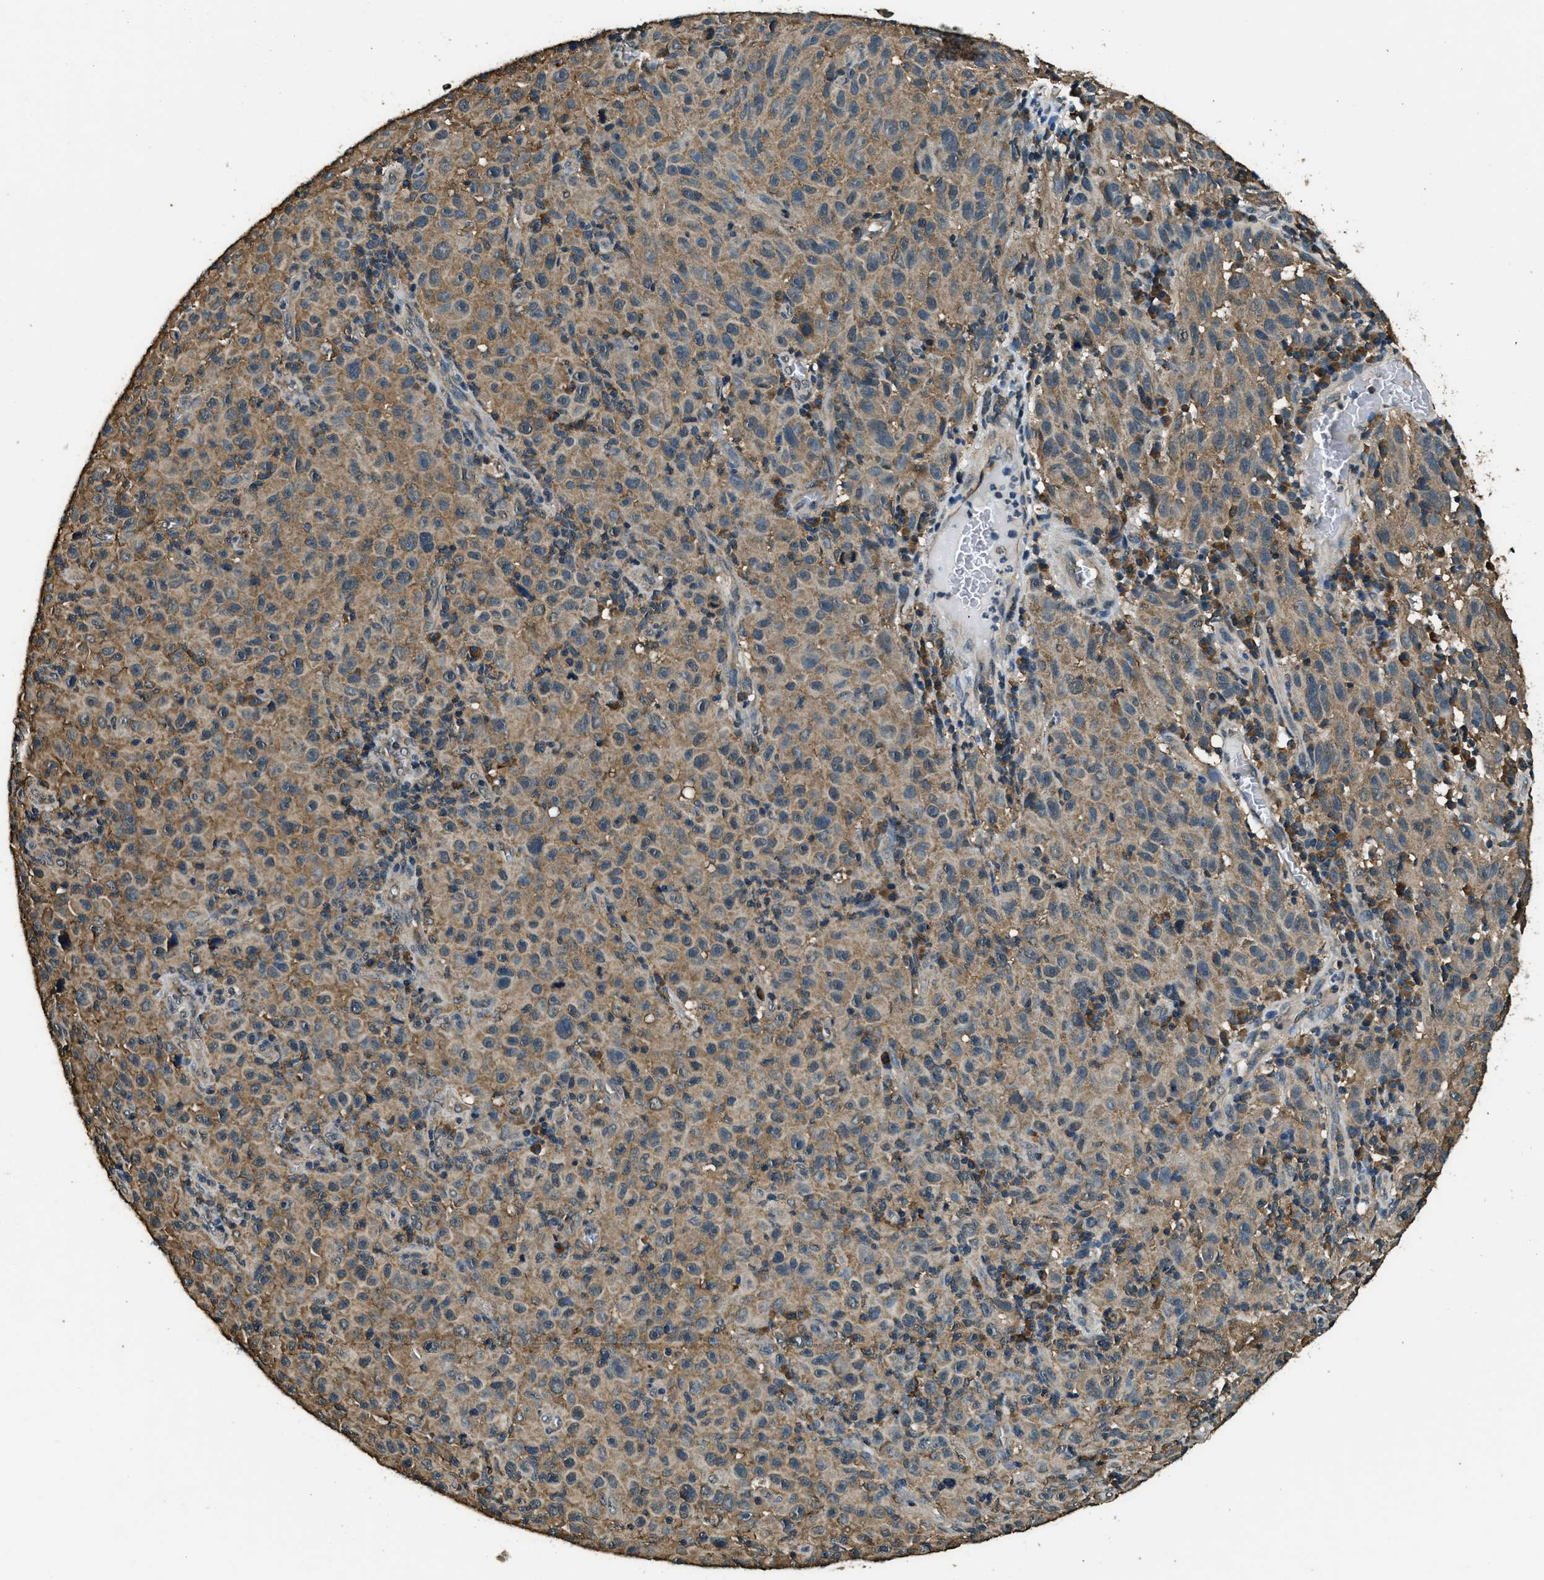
{"staining": {"intensity": "moderate", "quantity": ">75%", "location": "cytoplasmic/membranous"}, "tissue": "melanoma", "cell_type": "Tumor cells", "image_type": "cancer", "snomed": [{"axis": "morphology", "description": "Malignant melanoma, NOS"}, {"axis": "topography", "description": "Skin"}], "caption": "Malignant melanoma stained with a brown dye demonstrates moderate cytoplasmic/membranous positive positivity in about >75% of tumor cells.", "gene": "SALL3", "patient": {"sex": "female", "age": 82}}